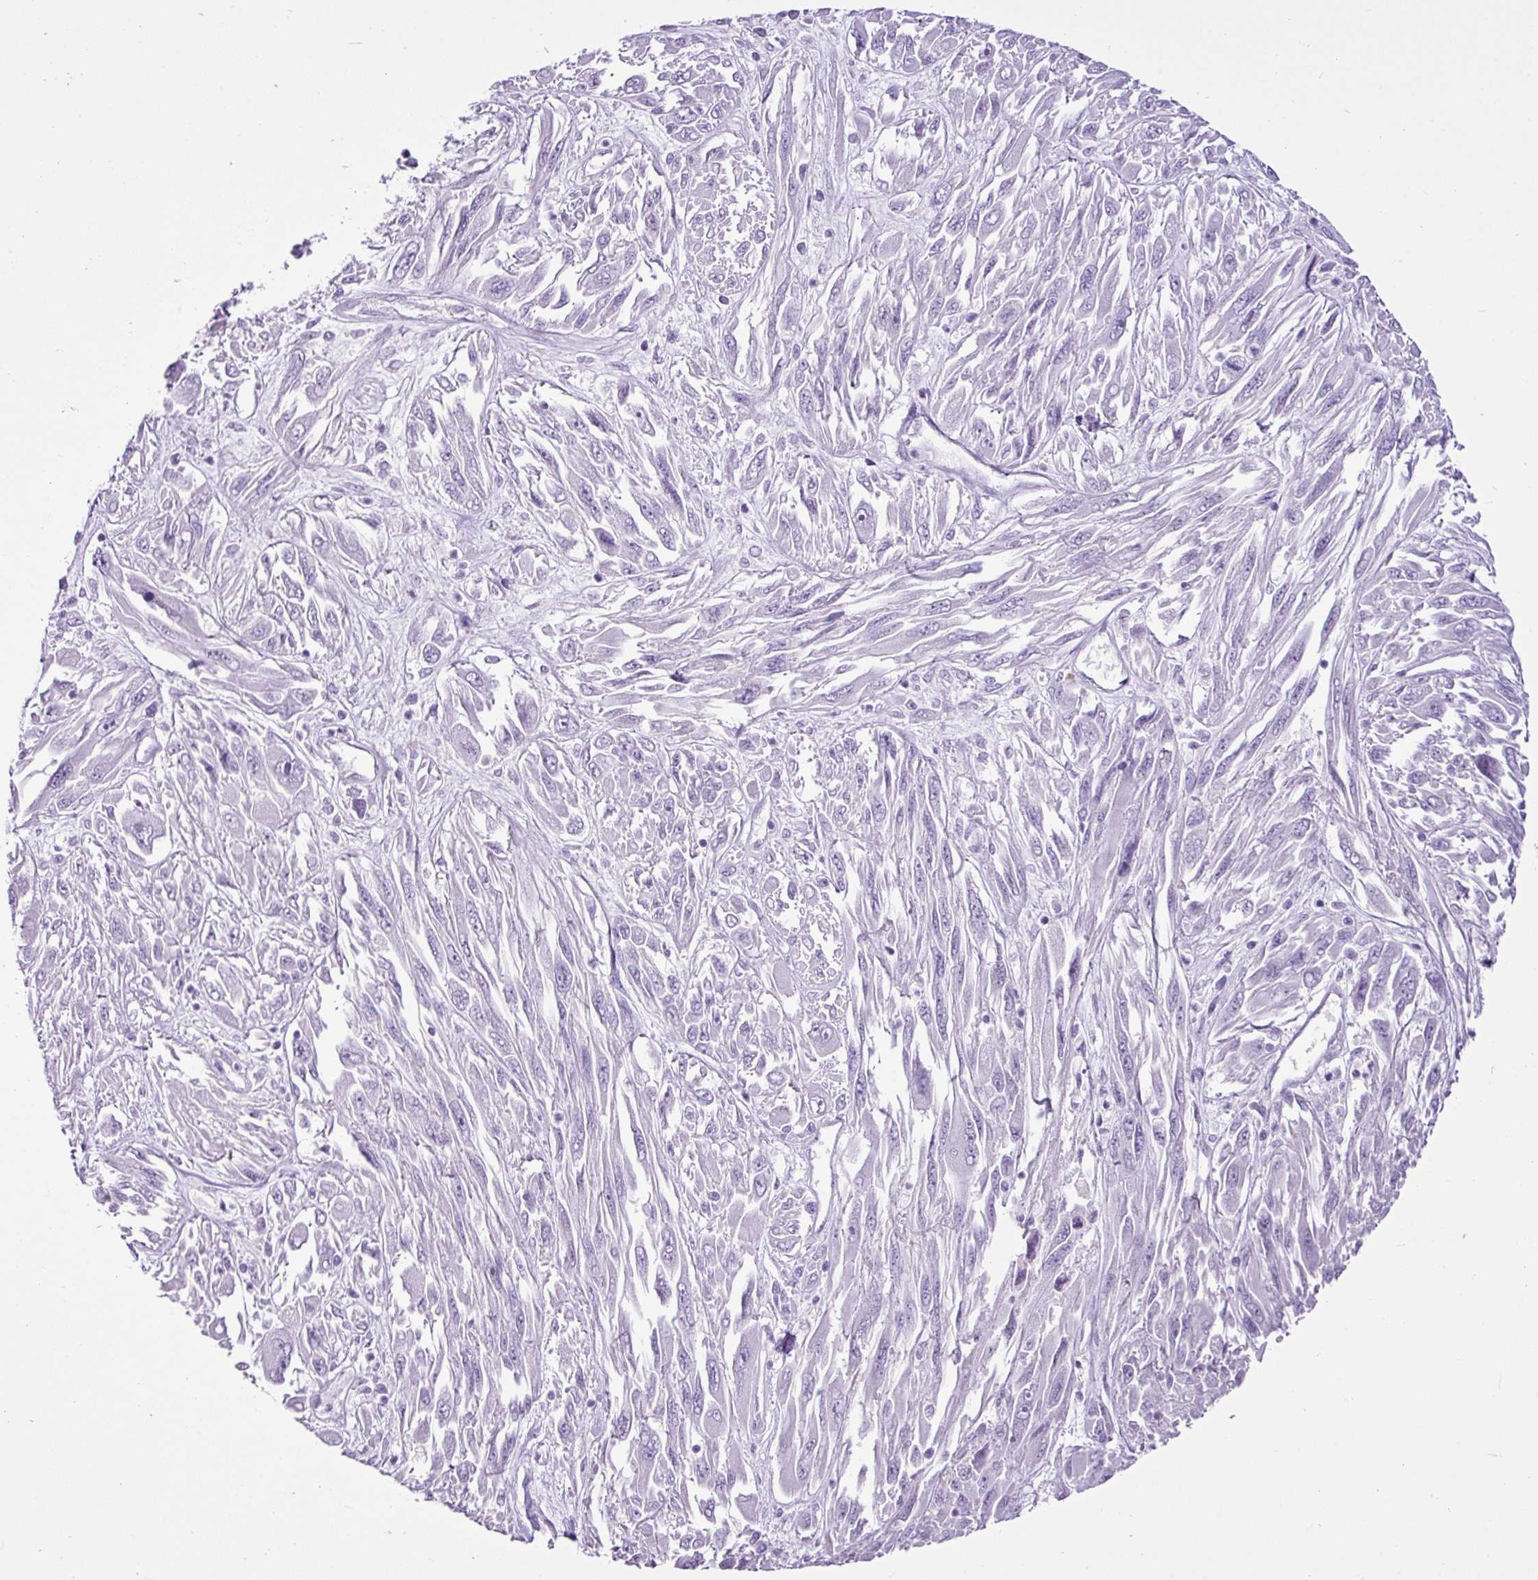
{"staining": {"intensity": "negative", "quantity": "none", "location": "none"}, "tissue": "melanoma", "cell_type": "Tumor cells", "image_type": "cancer", "snomed": [{"axis": "morphology", "description": "Malignant melanoma, NOS"}, {"axis": "topography", "description": "Skin"}], "caption": "A high-resolution photomicrograph shows IHC staining of malignant melanoma, which displays no significant staining in tumor cells. (DAB IHC with hematoxylin counter stain).", "gene": "LILRB4", "patient": {"sex": "female", "age": 91}}